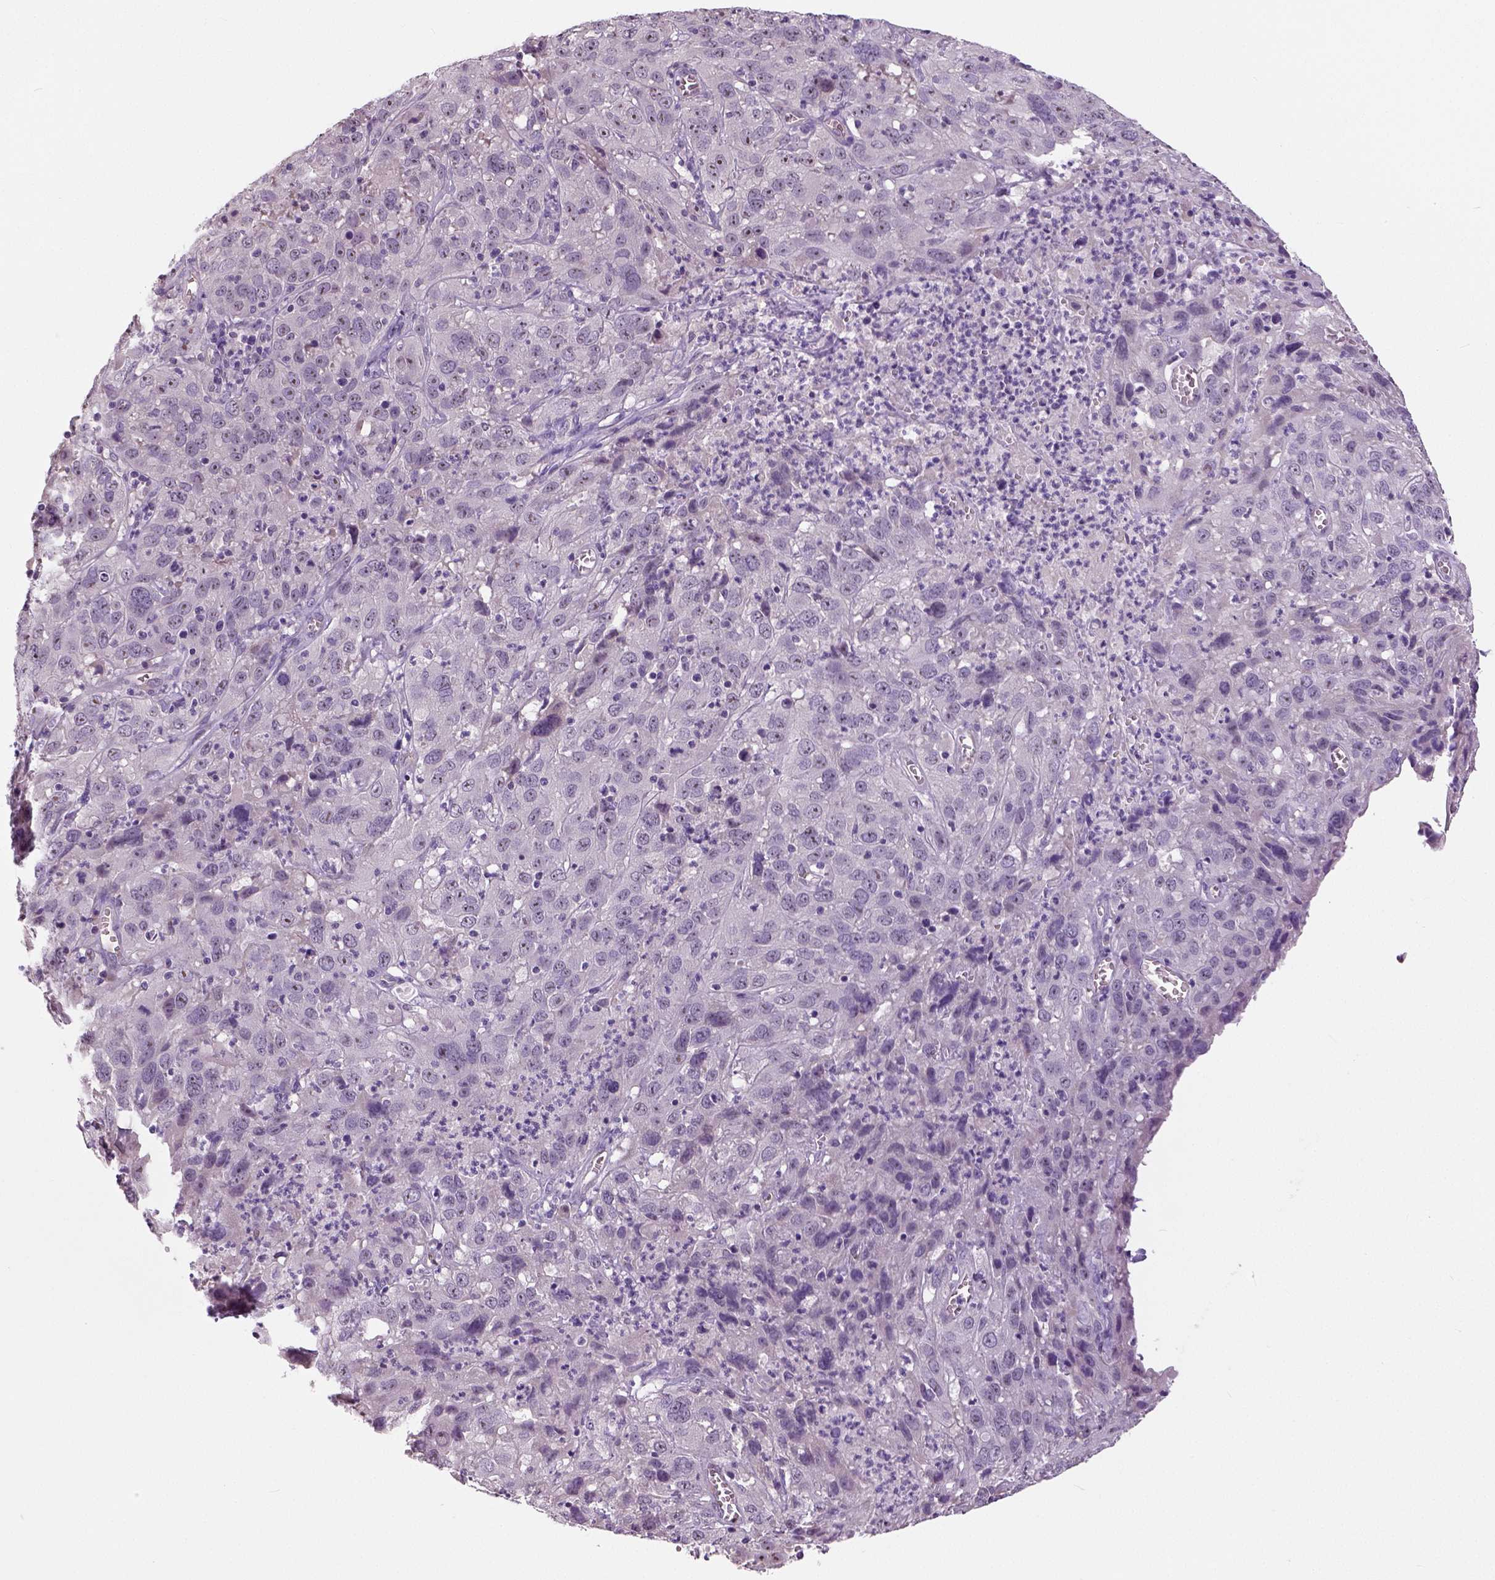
{"staining": {"intensity": "negative", "quantity": "none", "location": "none"}, "tissue": "cervical cancer", "cell_type": "Tumor cells", "image_type": "cancer", "snomed": [{"axis": "morphology", "description": "Squamous cell carcinoma, NOS"}, {"axis": "topography", "description": "Cervix"}], "caption": "High magnification brightfield microscopy of cervical cancer (squamous cell carcinoma) stained with DAB (3,3'-diaminobenzidine) (brown) and counterstained with hematoxylin (blue): tumor cells show no significant expression.", "gene": "NECAB1", "patient": {"sex": "female", "age": 32}}